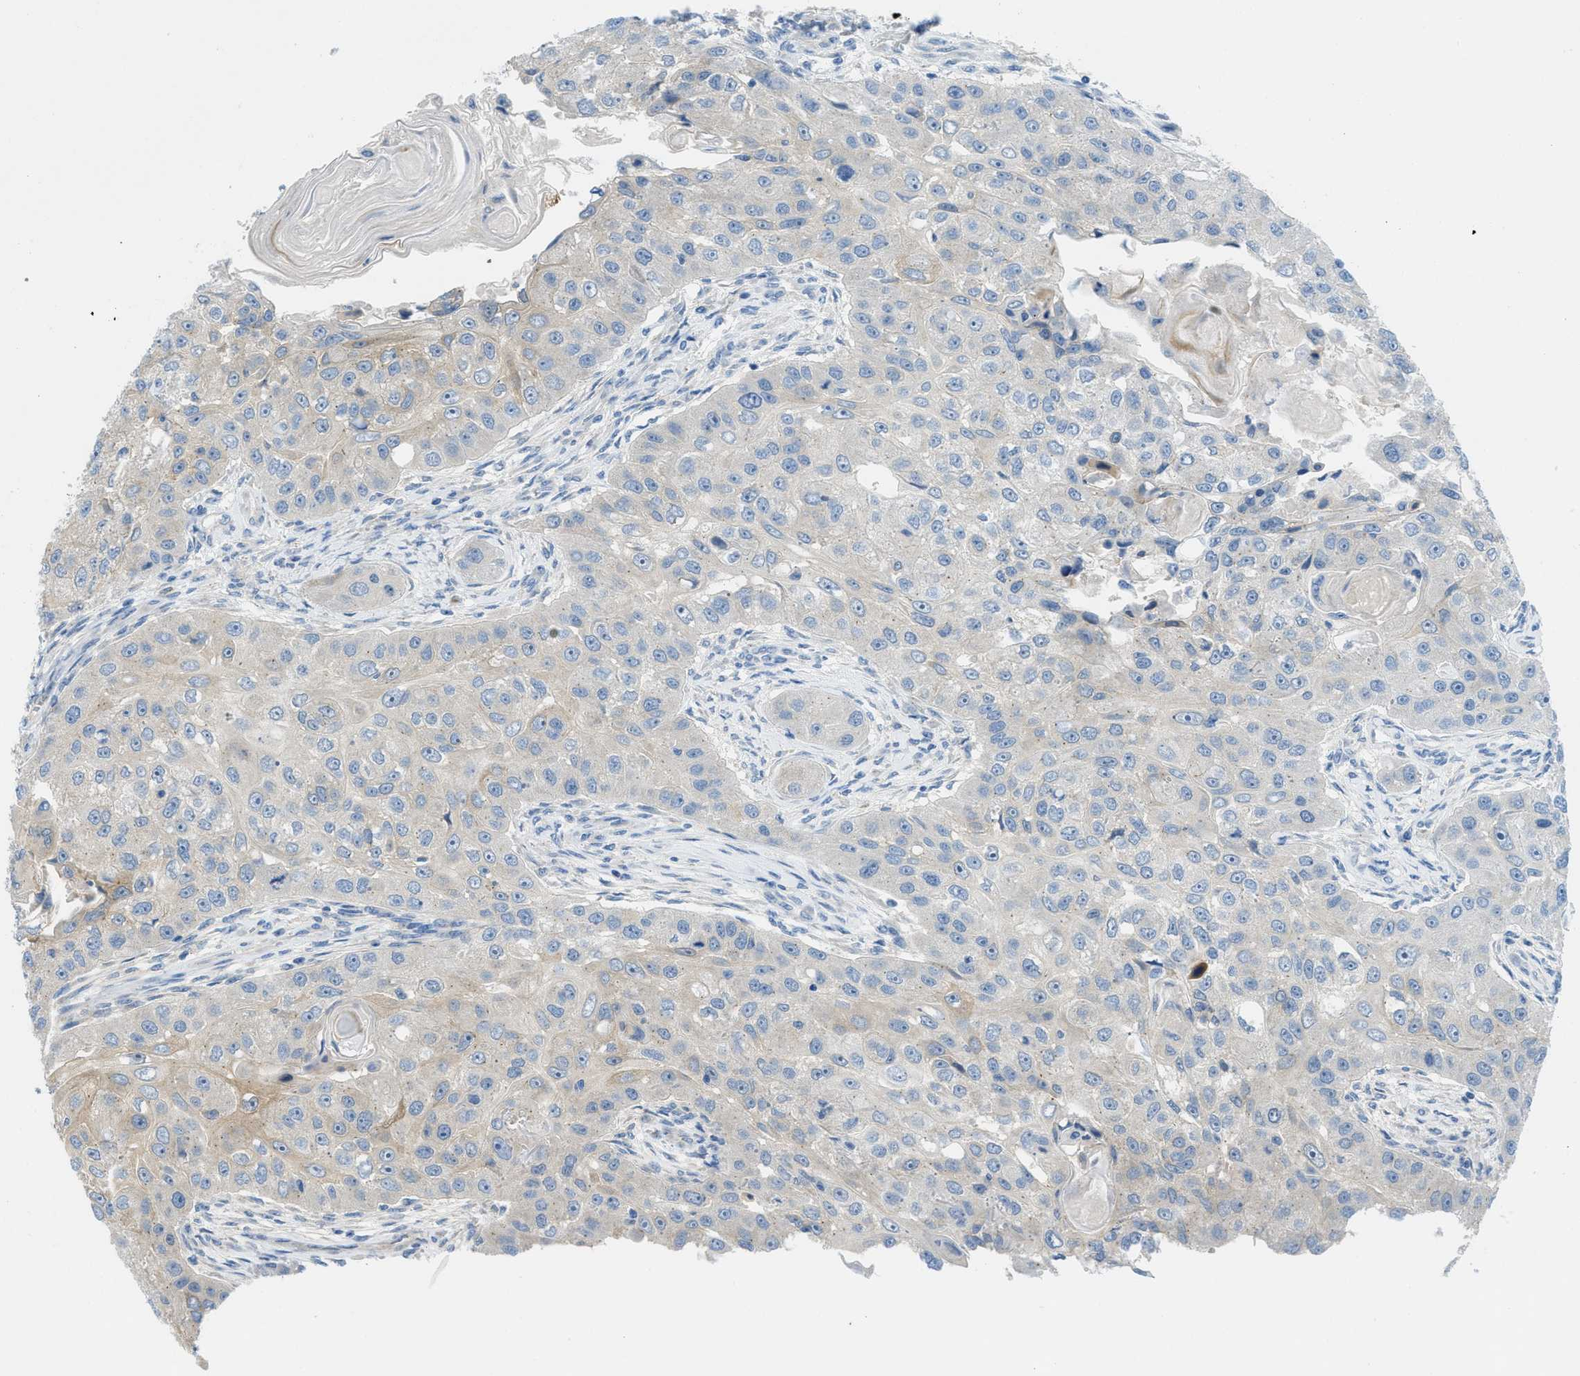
{"staining": {"intensity": "negative", "quantity": "none", "location": "none"}, "tissue": "head and neck cancer", "cell_type": "Tumor cells", "image_type": "cancer", "snomed": [{"axis": "morphology", "description": "Normal tissue, NOS"}, {"axis": "morphology", "description": "Squamous cell carcinoma, NOS"}, {"axis": "topography", "description": "Skeletal muscle"}, {"axis": "topography", "description": "Head-Neck"}], "caption": "A high-resolution photomicrograph shows immunohistochemistry (IHC) staining of squamous cell carcinoma (head and neck), which shows no significant staining in tumor cells. (IHC, brightfield microscopy, high magnification).", "gene": "RIPK2", "patient": {"sex": "male", "age": 51}}